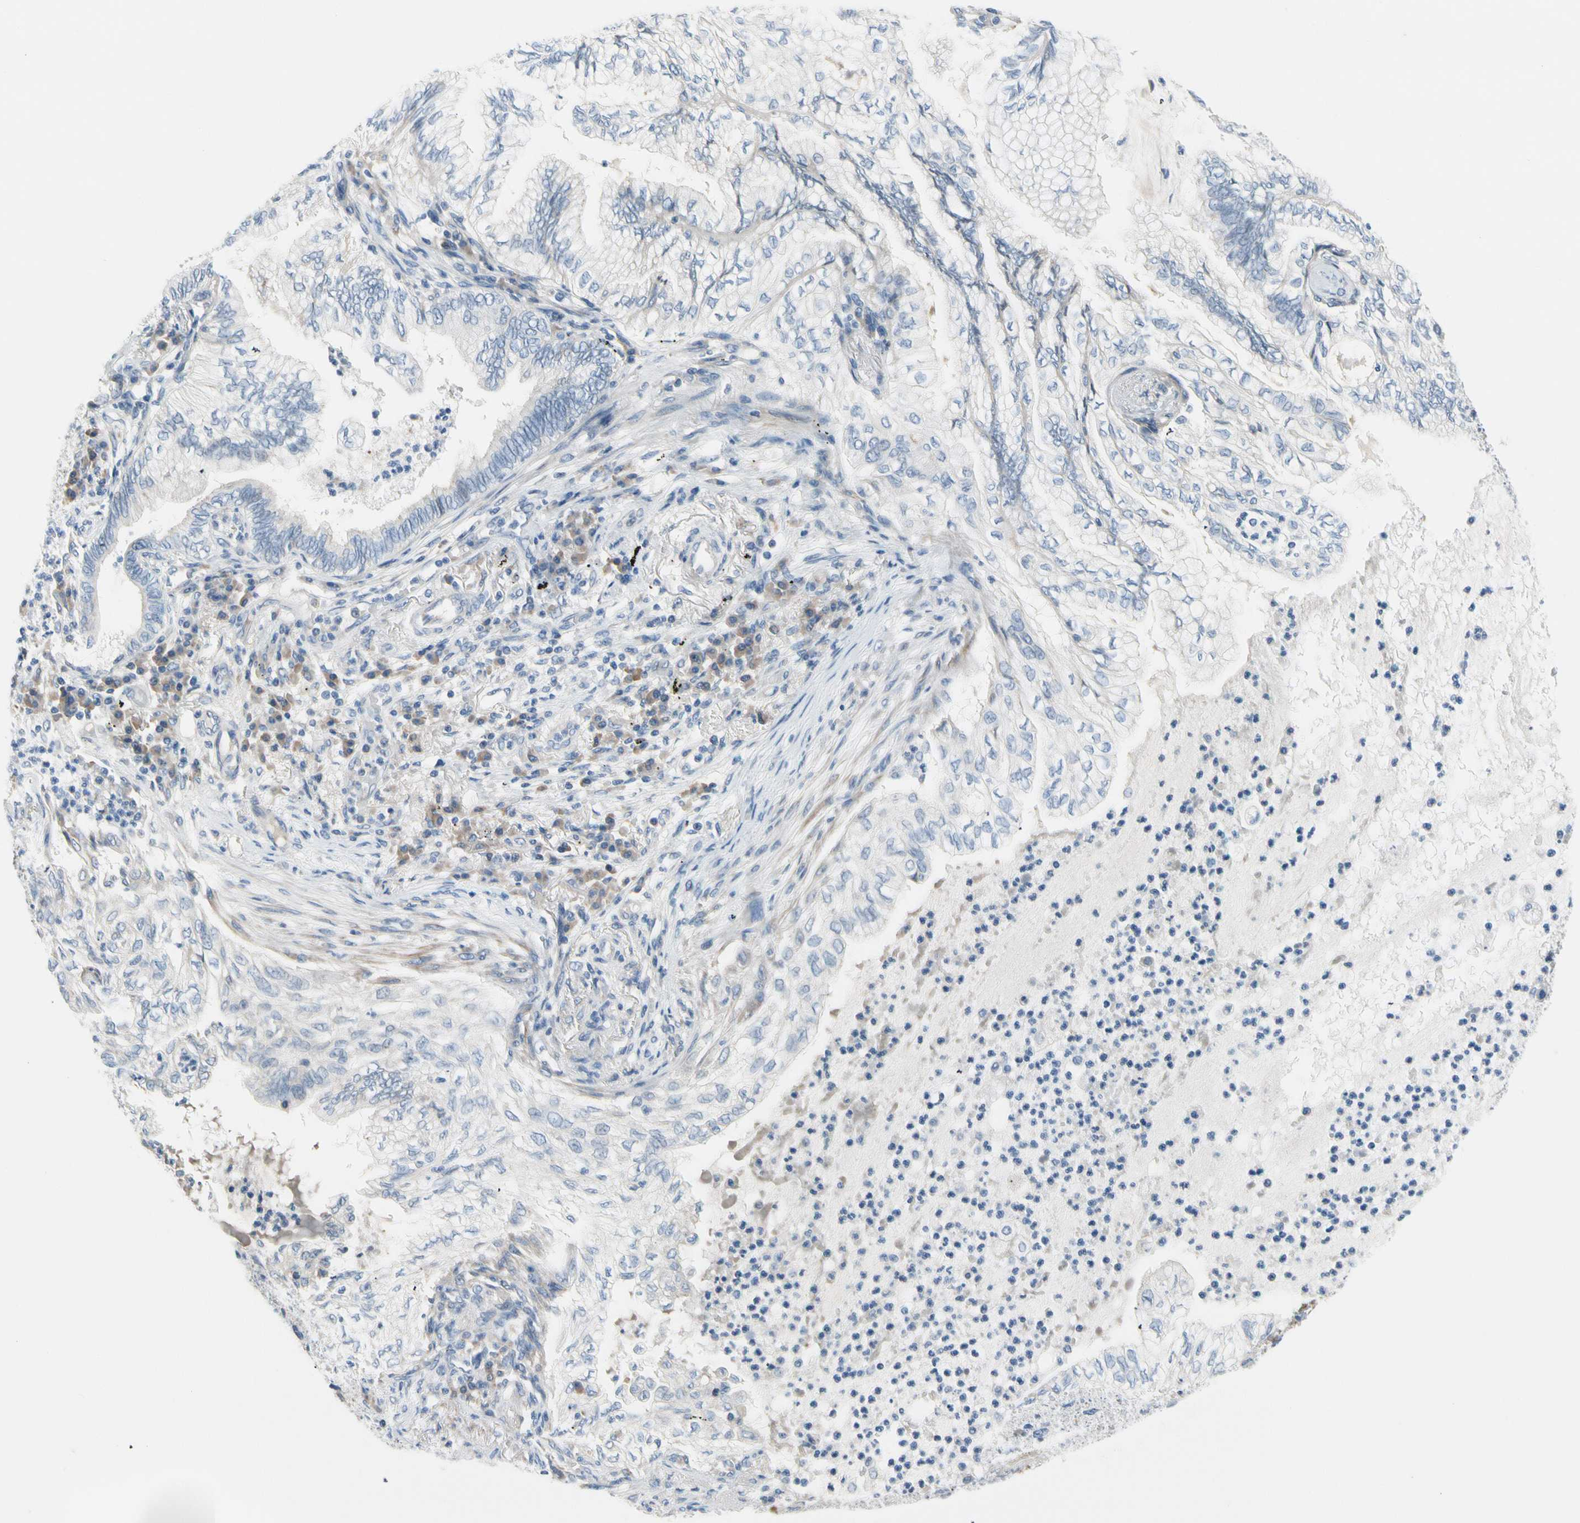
{"staining": {"intensity": "negative", "quantity": "none", "location": "none"}, "tissue": "lung cancer", "cell_type": "Tumor cells", "image_type": "cancer", "snomed": [{"axis": "morphology", "description": "Normal tissue, NOS"}, {"axis": "morphology", "description": "Adenocarcinoma, NOS"}, {"axis": "topography", "description": "Bronchus"}, {"axis": "topography", "description": "Lung"}], "caption": "An image of human adenocarcinoma (lung) is negative for staining in tumor cells.", "gene": "FCER2", "patient": {"sex": "female", "age": 70}}